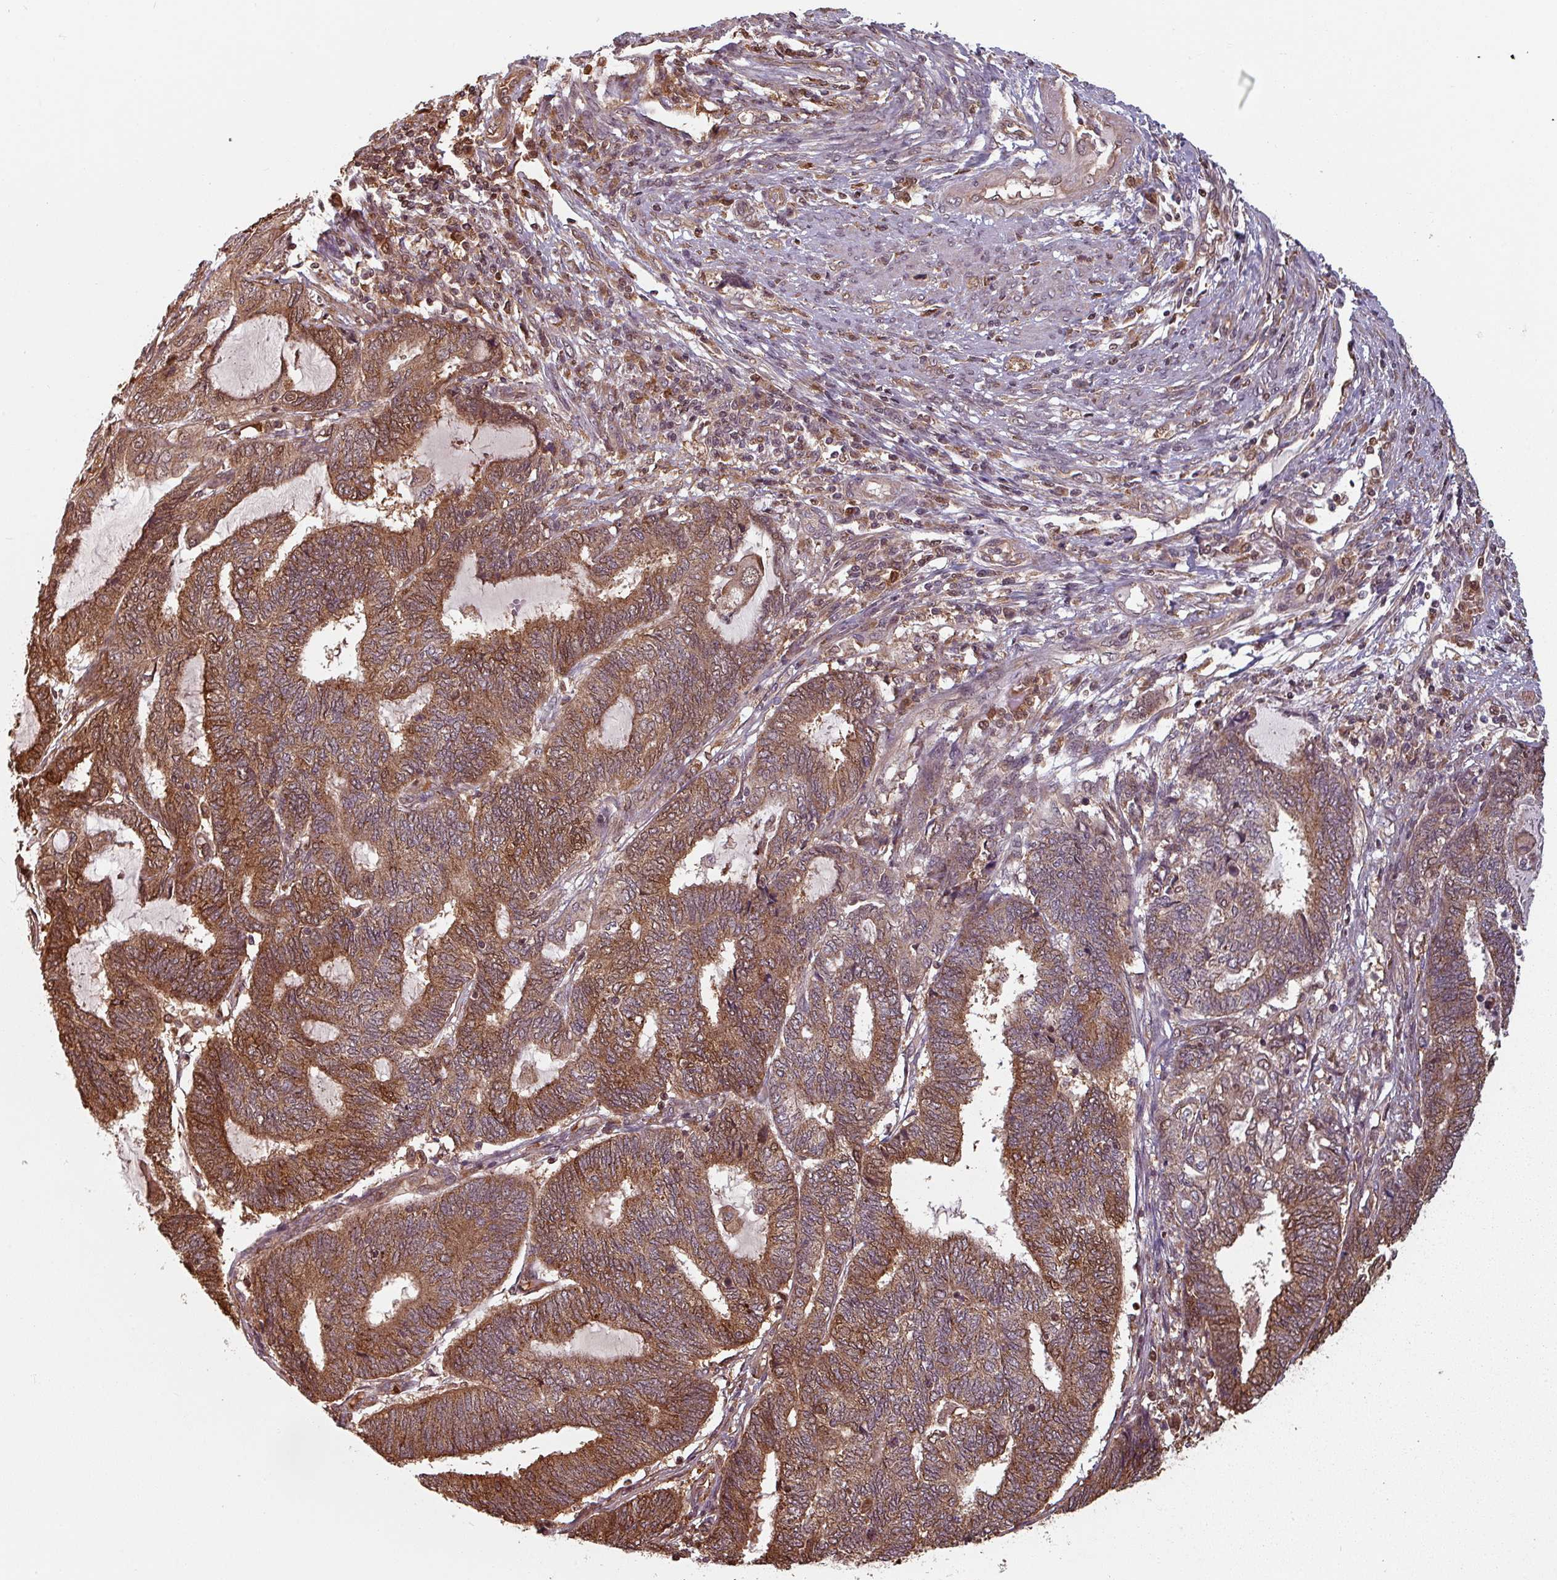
{"staining": {"intensity": "moderate", "quantity": ">75%", "location": "cytoplasmic/membranous,nuclear"}, "tissue": "endometrial cancer", "cell_type": "Tumor cells", "image_type": "cancer", "snomed": [{"axis": "morphology", "description": "Adenocarcinoma, NOS"}, {"axis": "topography", "description": "Uterus"}, {"axis": "topography", "description": "Endometrium"}], "caption": "This photomicrograph exhibits immunohistochemistry staining of human endometrial adenocarcinoma, with medium moderate cytoplasmic/membranous and nuclear expression in about >75% of tumor cells.", "gene": "EID1", "patient": {"sex": "female", "age": 70}}